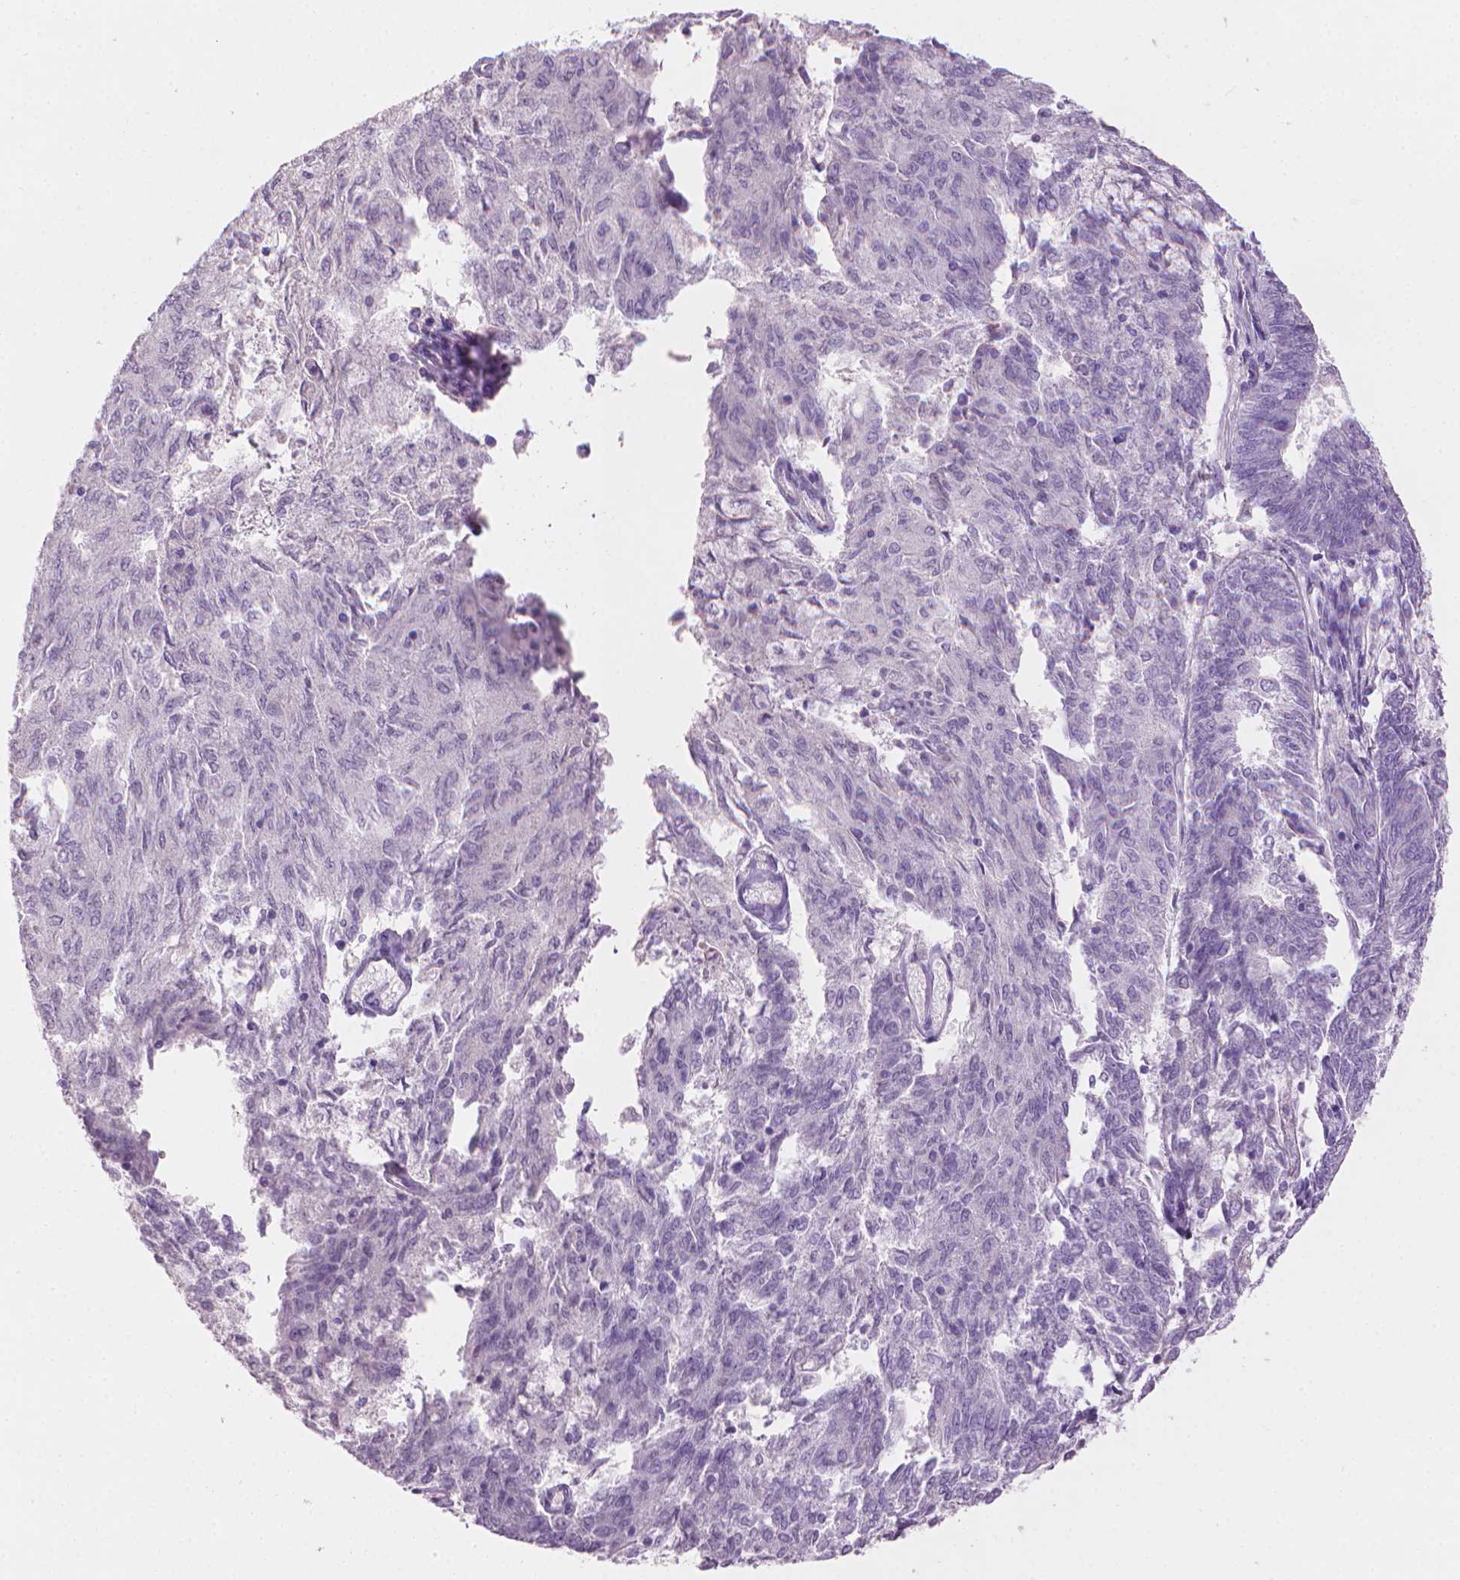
{"staining": {"intensity": "negative", "quantity": "none", "location": "none"}, "tissue": "endometrial cancer", "cell_type": "Tumor cells", "image_type": "cancer", "snomed": [{"axis": "morphology", "description": "Adenocarcinoma, NOS"}, {"axis": "topography", "description": "Endometrium"}], "caption": "DAB (3,3'-diaminobenzidine) immunohistochemical staining of endometrial cancer (adenocarcinoma) demonstrates no significant positivity in tumor cells.", "gene": "MLANA", "patient": {"sex": "female", "age": 82}}